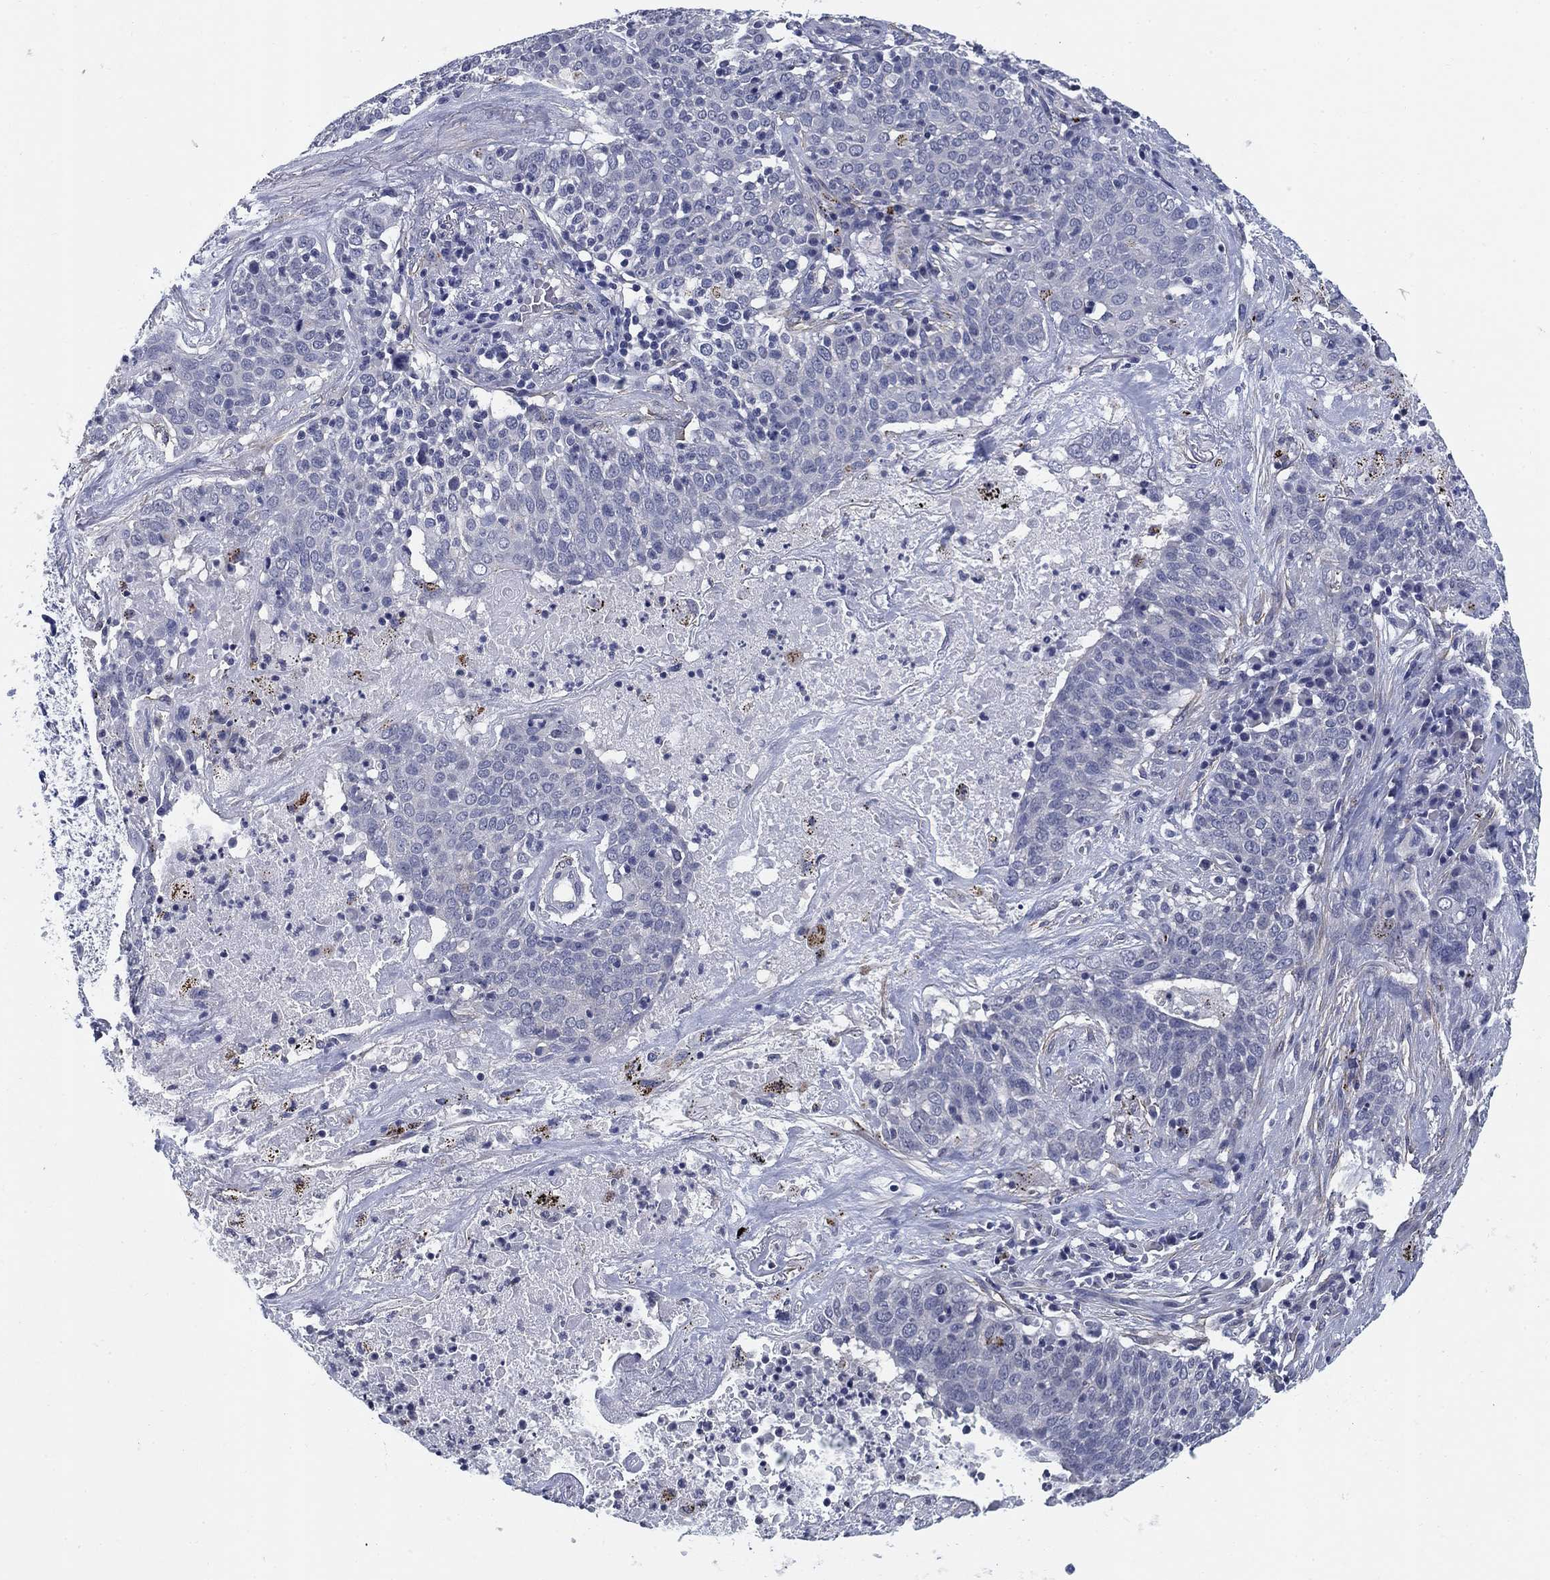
{"staining": {"intensity": "negative", "quantity": "none", "location": "none"}, "tissue": "lung cancer", "cell_type": "Tumor cells", "image_type": "cancer", "snomed": [{"axis": "morphology", "description": "Squamous cell carcinoma, NOS"}, {"axis": "topography", "description": "Lung"}], "caption": "Immunohistochemistry of lung cancer (squamous cell carcinoma) shows no expression in tumor cells.", "gene": "OTUB2", "patient": {"sex": "male", "age": 82}}